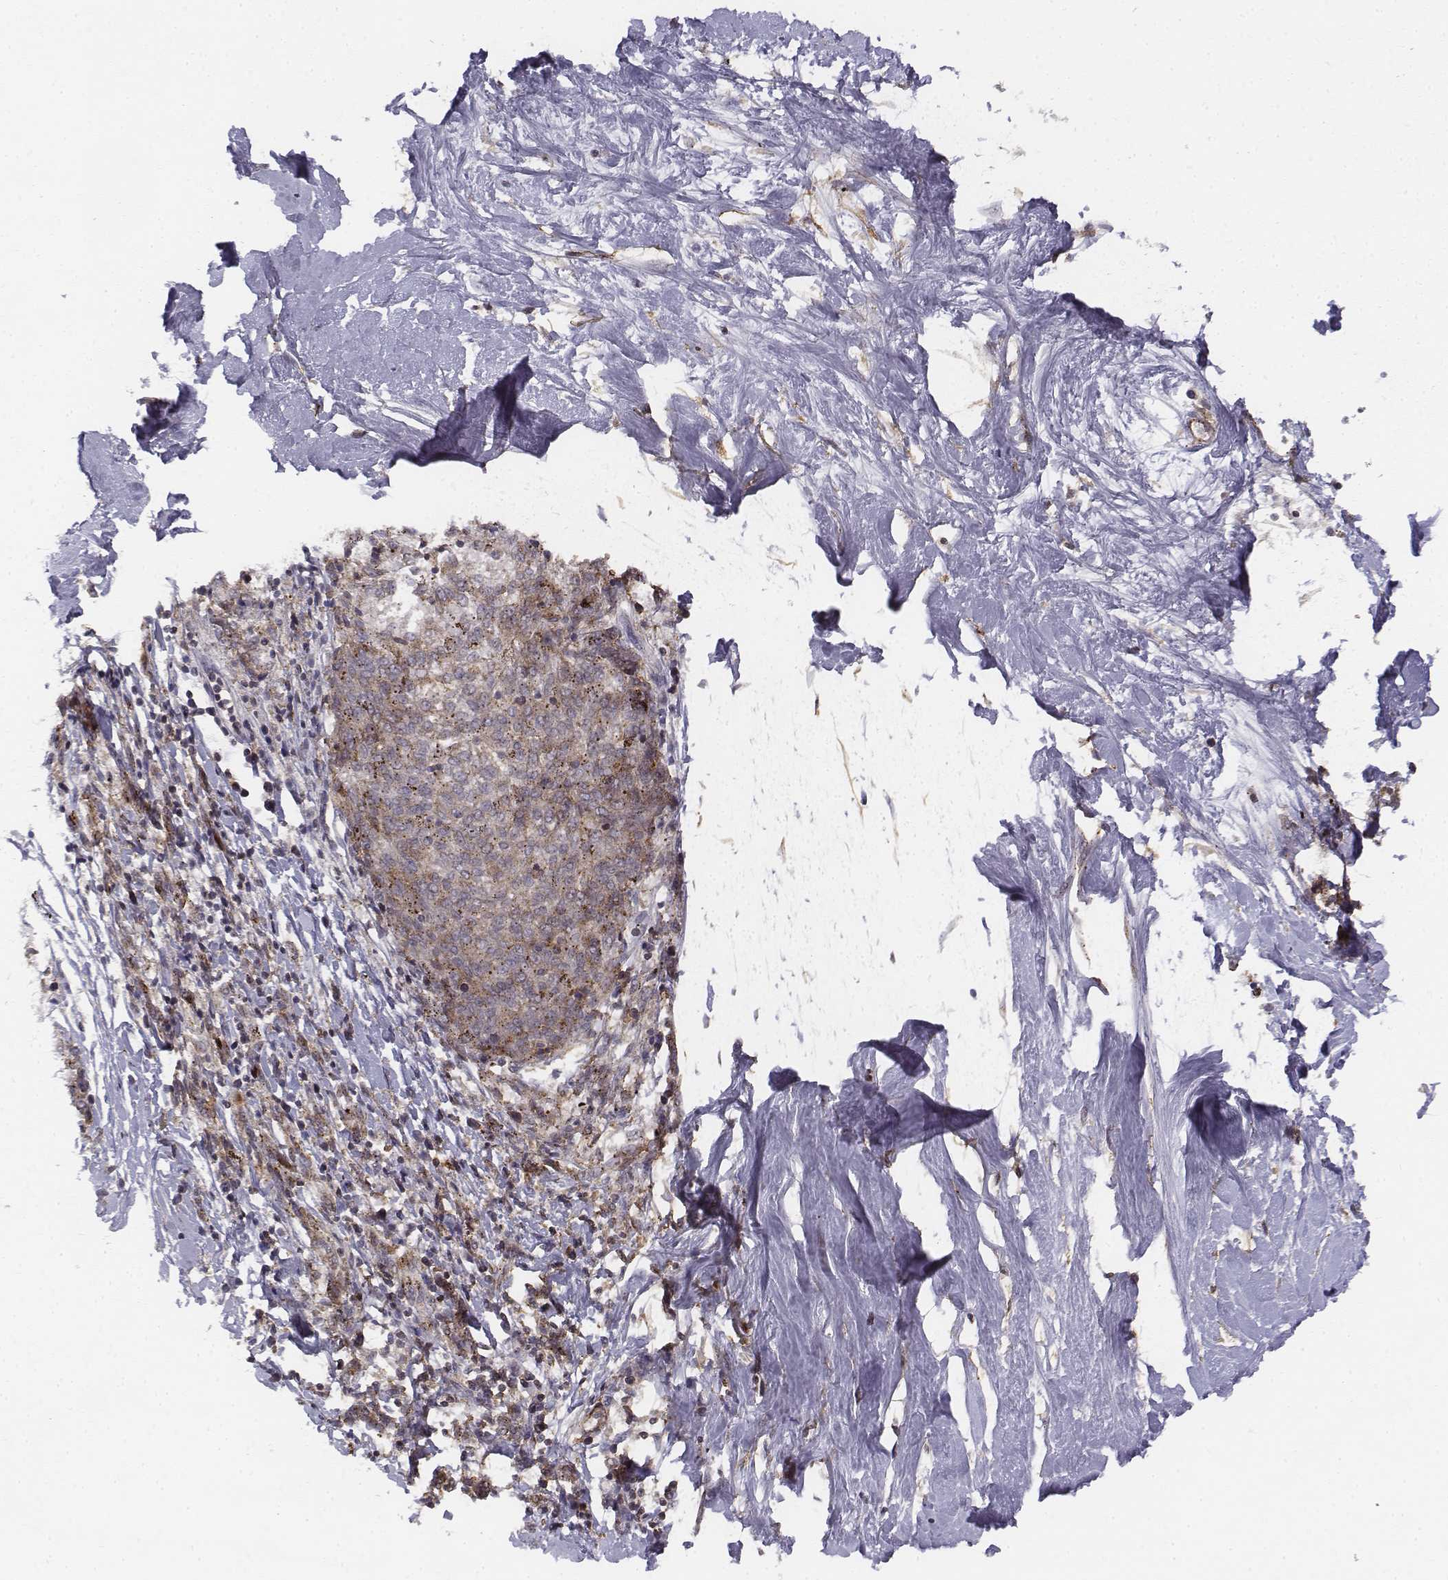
{"staining": {"intensity": "weak", "quantity": ">75%", "location": "cytoplasmic/membranous"}, "tissue": "melanoma", "cell_type": "Tumor cells", "image_type": "cancer", "snomed": [{"axis": "morphology", "description": "Malignant melanoma, NOS"}, {"axis": "topography", "description": "Skin"}], "caption": "Immunohistochemistry (IHC) histopathology image of human melanoma stained for a protein (brown), which shows low levels of weak cytoplasmic/membranous staining in about >75% of tumor cells.", "gene": "ZFYVE19", "patient": {"sex": "female", "age": 72}}